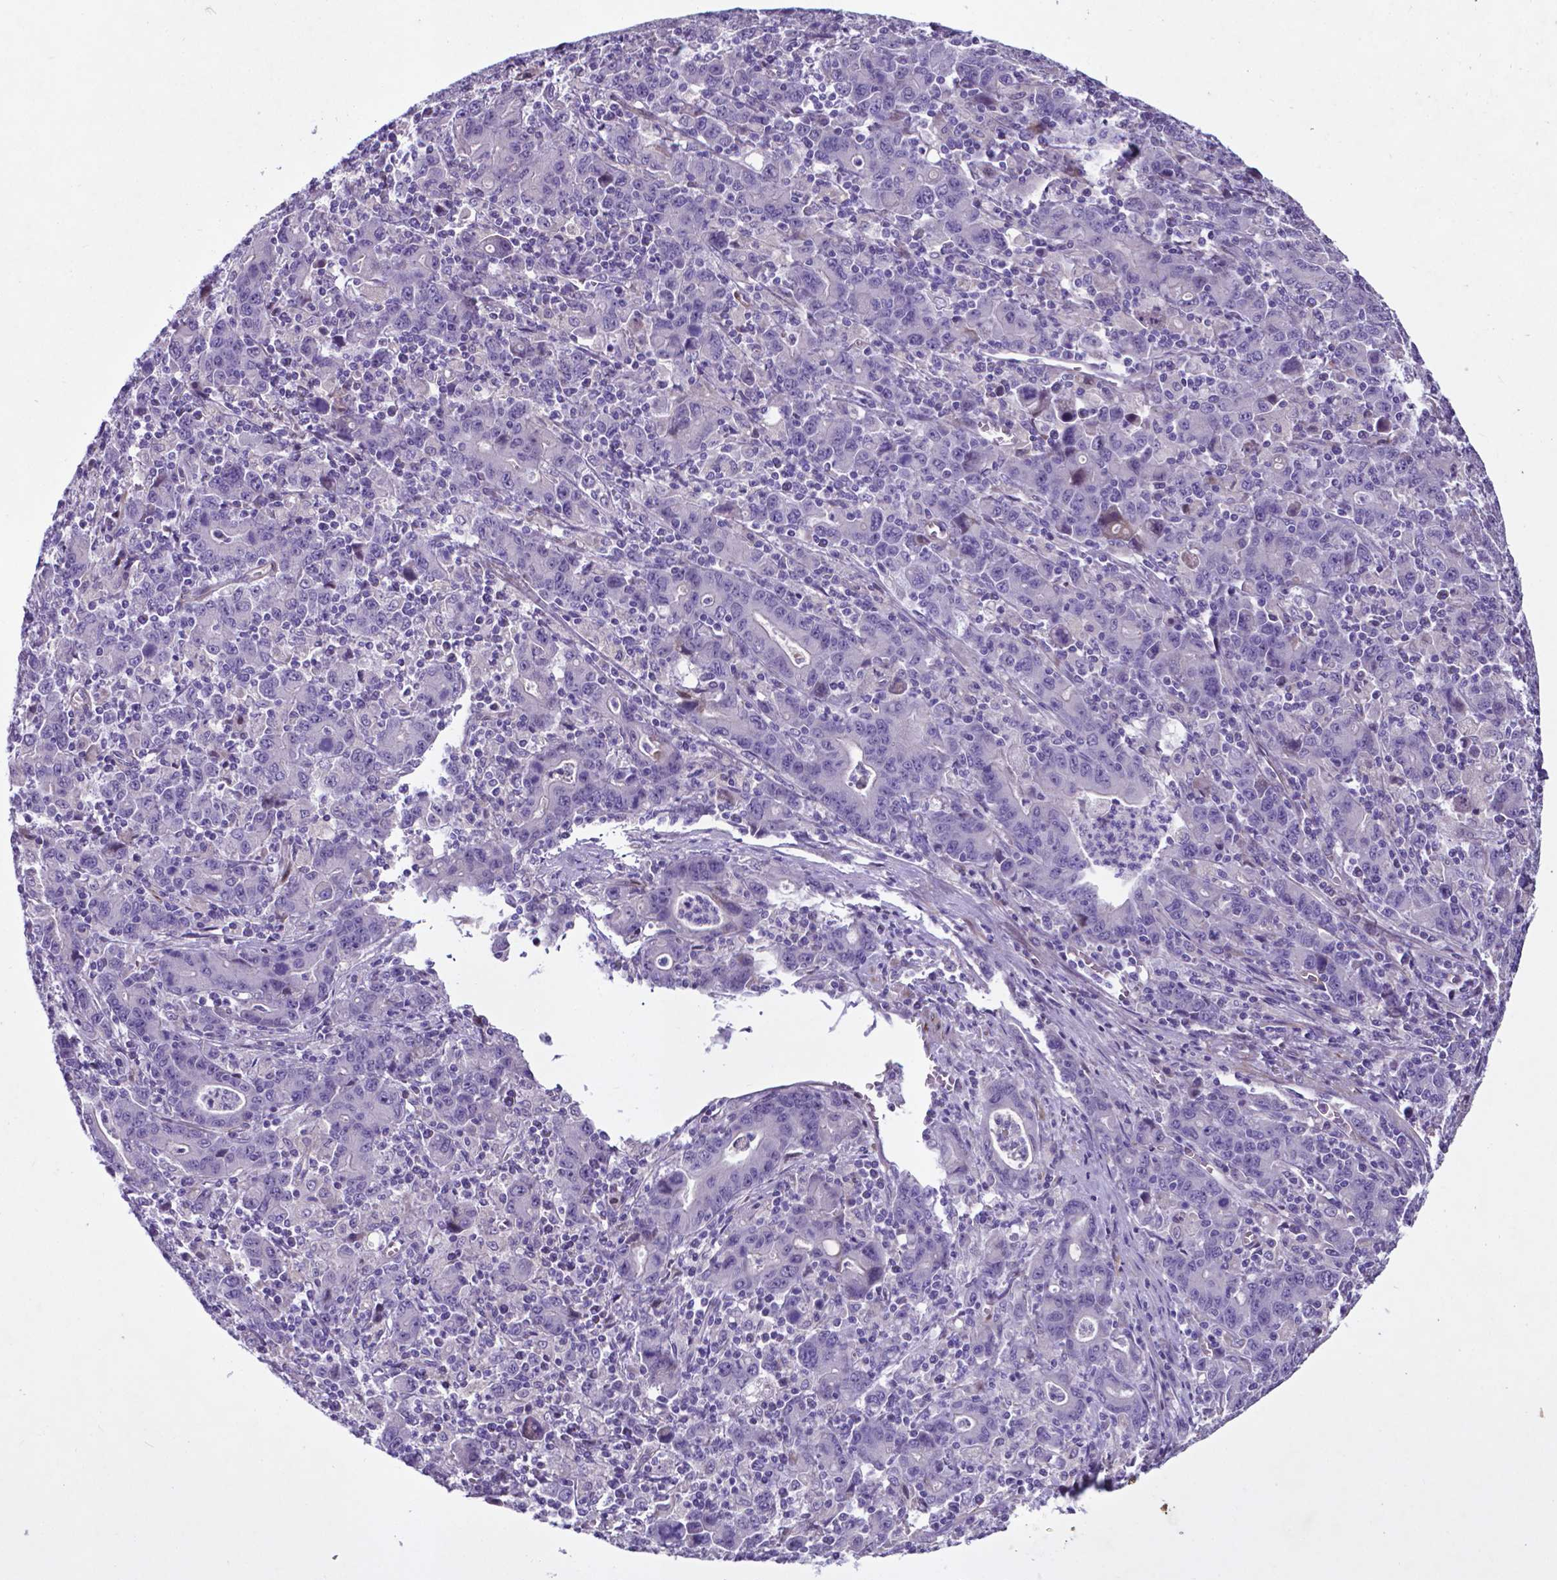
{"staining": {"intensity": "negative", "quantity": "none", "location": "none"}, "tissue": "stomach cancer", "cell_type": "Tumor cells", "image_type": "cancer", "snomed": [{"axis": "morphology", "description": "Adenocarcinoma, NOS"}, {"axis": "topography", "description": "Stomach, upper"}], "caption": "A micrograph of stomach cancer stained for a protein displays no brown staining in tumor cells.", "gene": "PFKFB4", "patient": {"sex": "male", "age": 69}}